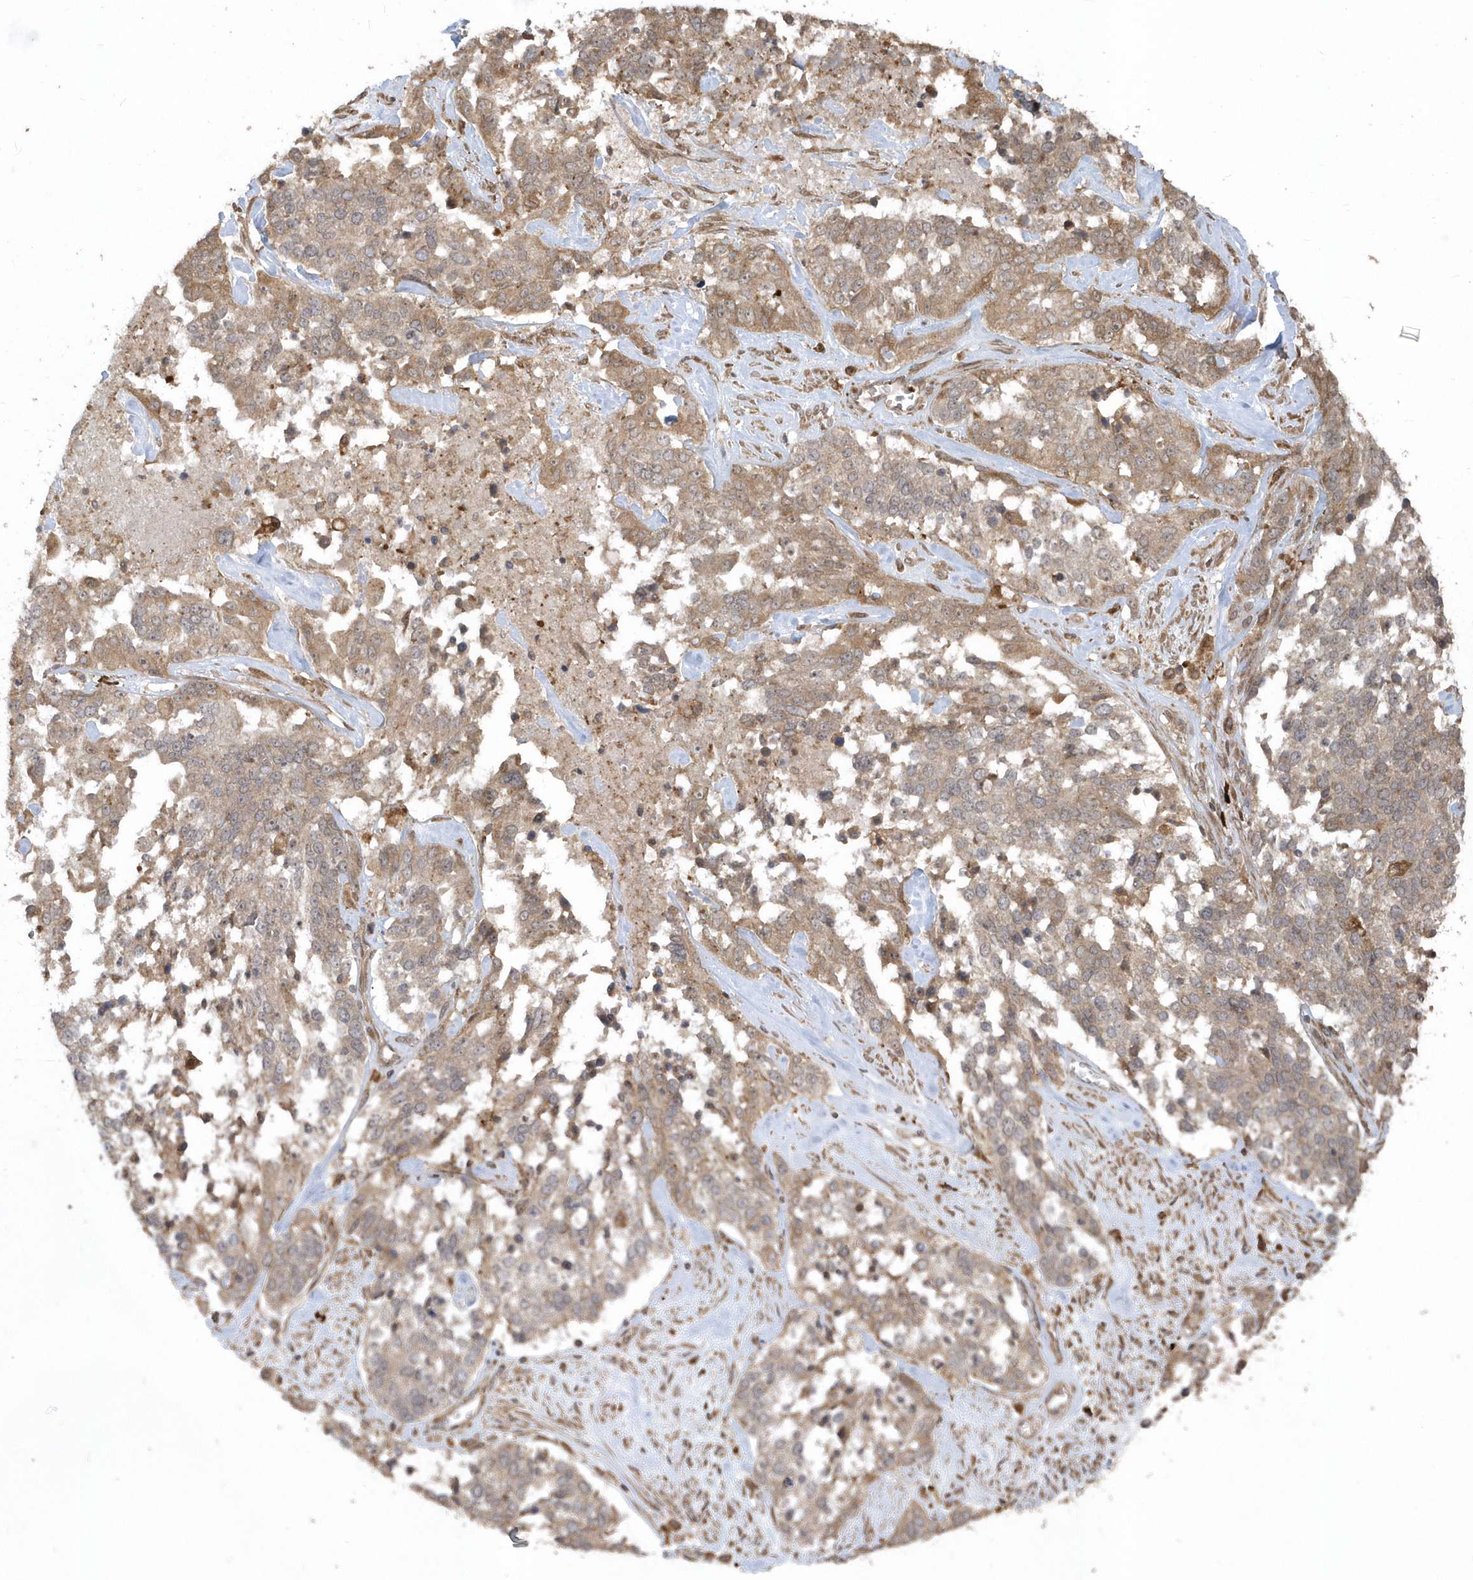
{"staining": {"intensity": "weak", "quantity": ">75%", "location": "cytoplasmic/membranous"}, "tissue": "ovarian cancer", "cell_type": "Tumor cells", "image_type": "cancer", "snomed": [{"axis": "morphology", "description": "Cystadenocarcinoma, serous, NOS"}, {"axis": "topography", "description": "Ovary"}], "caption": "This image exhibits IHC staining of ovarian cancer (serous cystadenocarcinoma), with low weak cytoplasmic/membranous expression in approximately >75% of tumor cells.", "gene": "HERPUD1", "patient": {"sex": "female", "age": 44}}